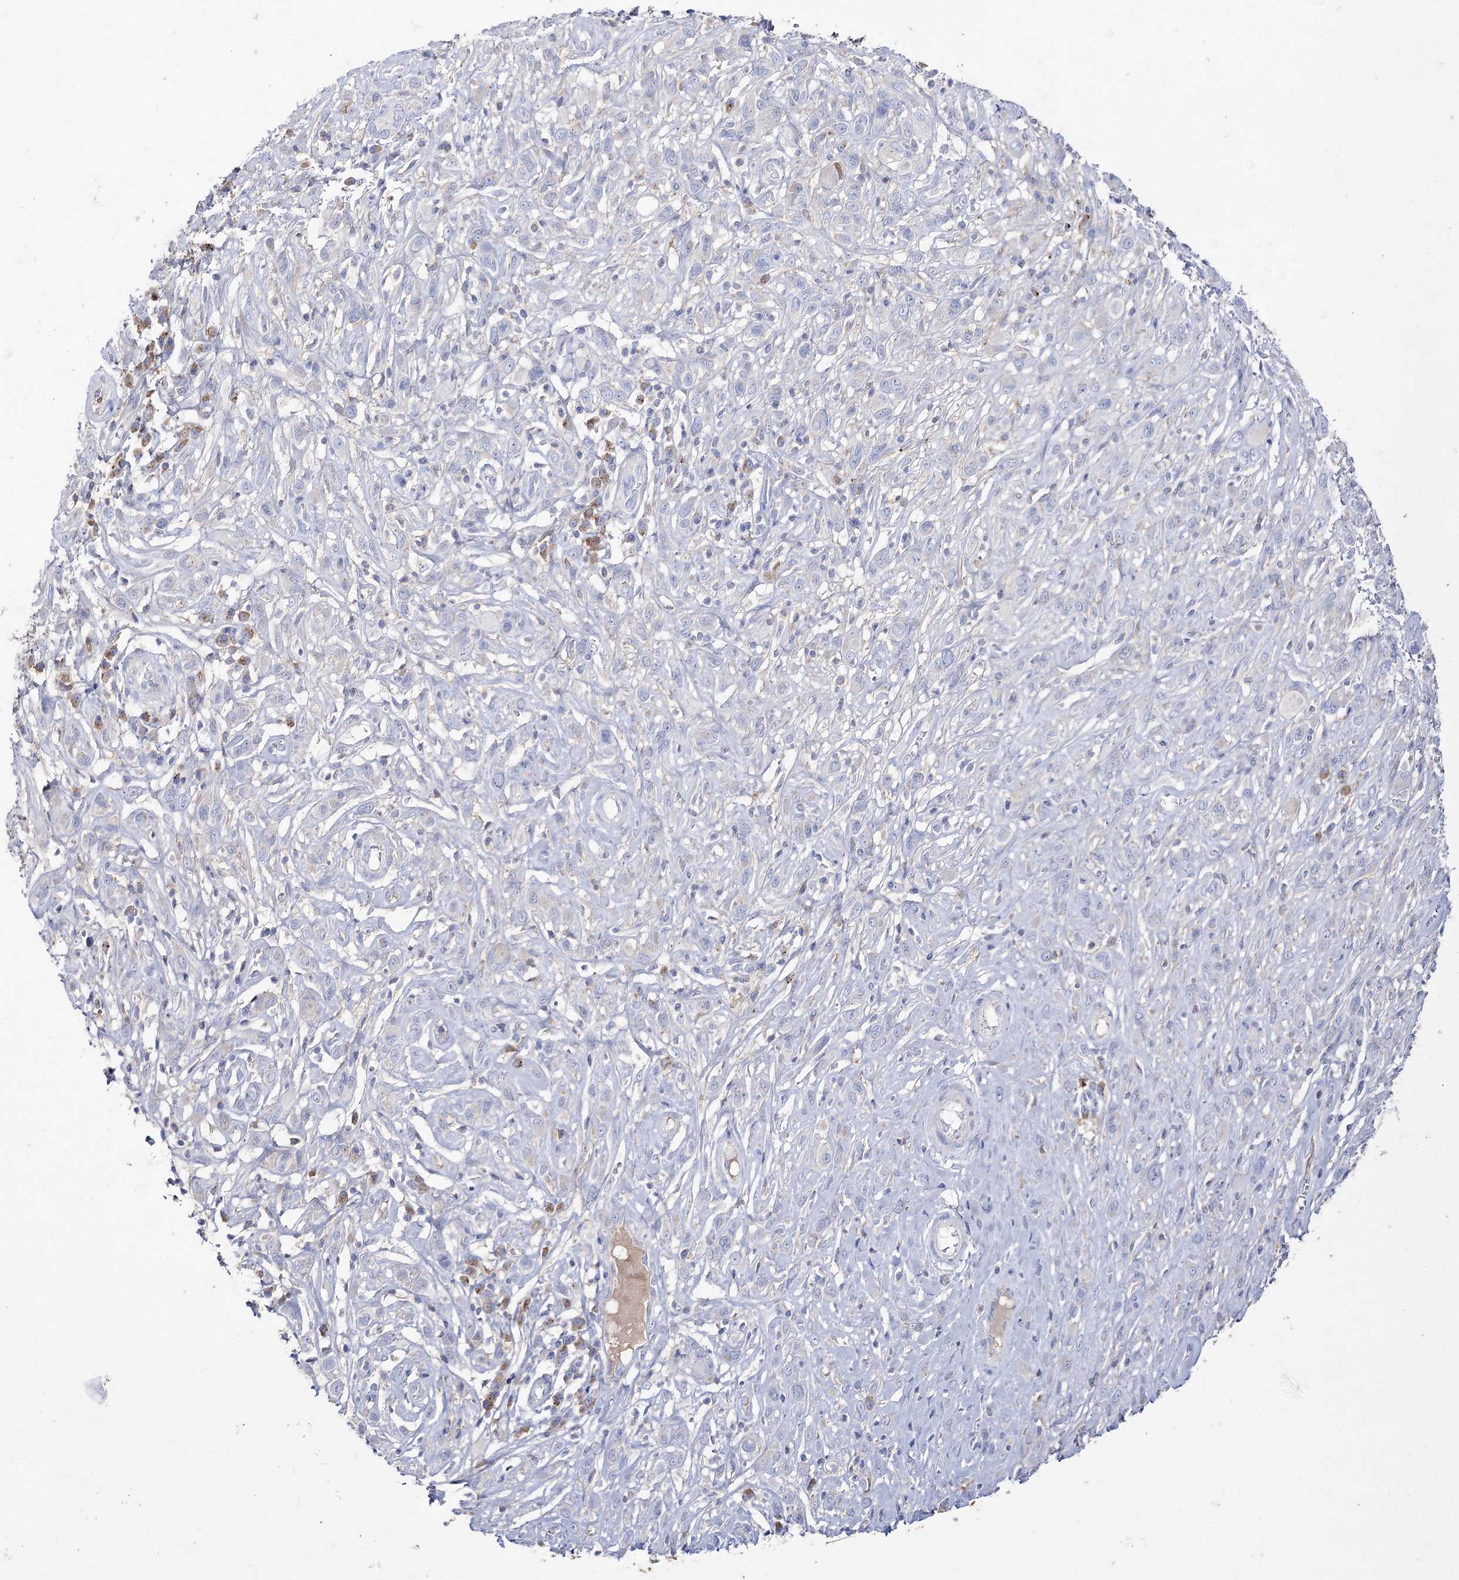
{"staining": {"intensity": "negative", "quantity": "none", "location": "none"}, "tissue": "melanoma", "cell_type": "Tumor cells", "image_type": "cancer", "snomed": [{"axis": "morphology", "description": "Malignant melanoma, NOS"}, {"axis": "topography", "description": "Skin of trunk"}], "caption": "Melanoma was stained to show a protein in brown. There is no significant positivity in tumor cells.", "gene": "NAGLU", "patient": {"sex": "male", "age": 71}}